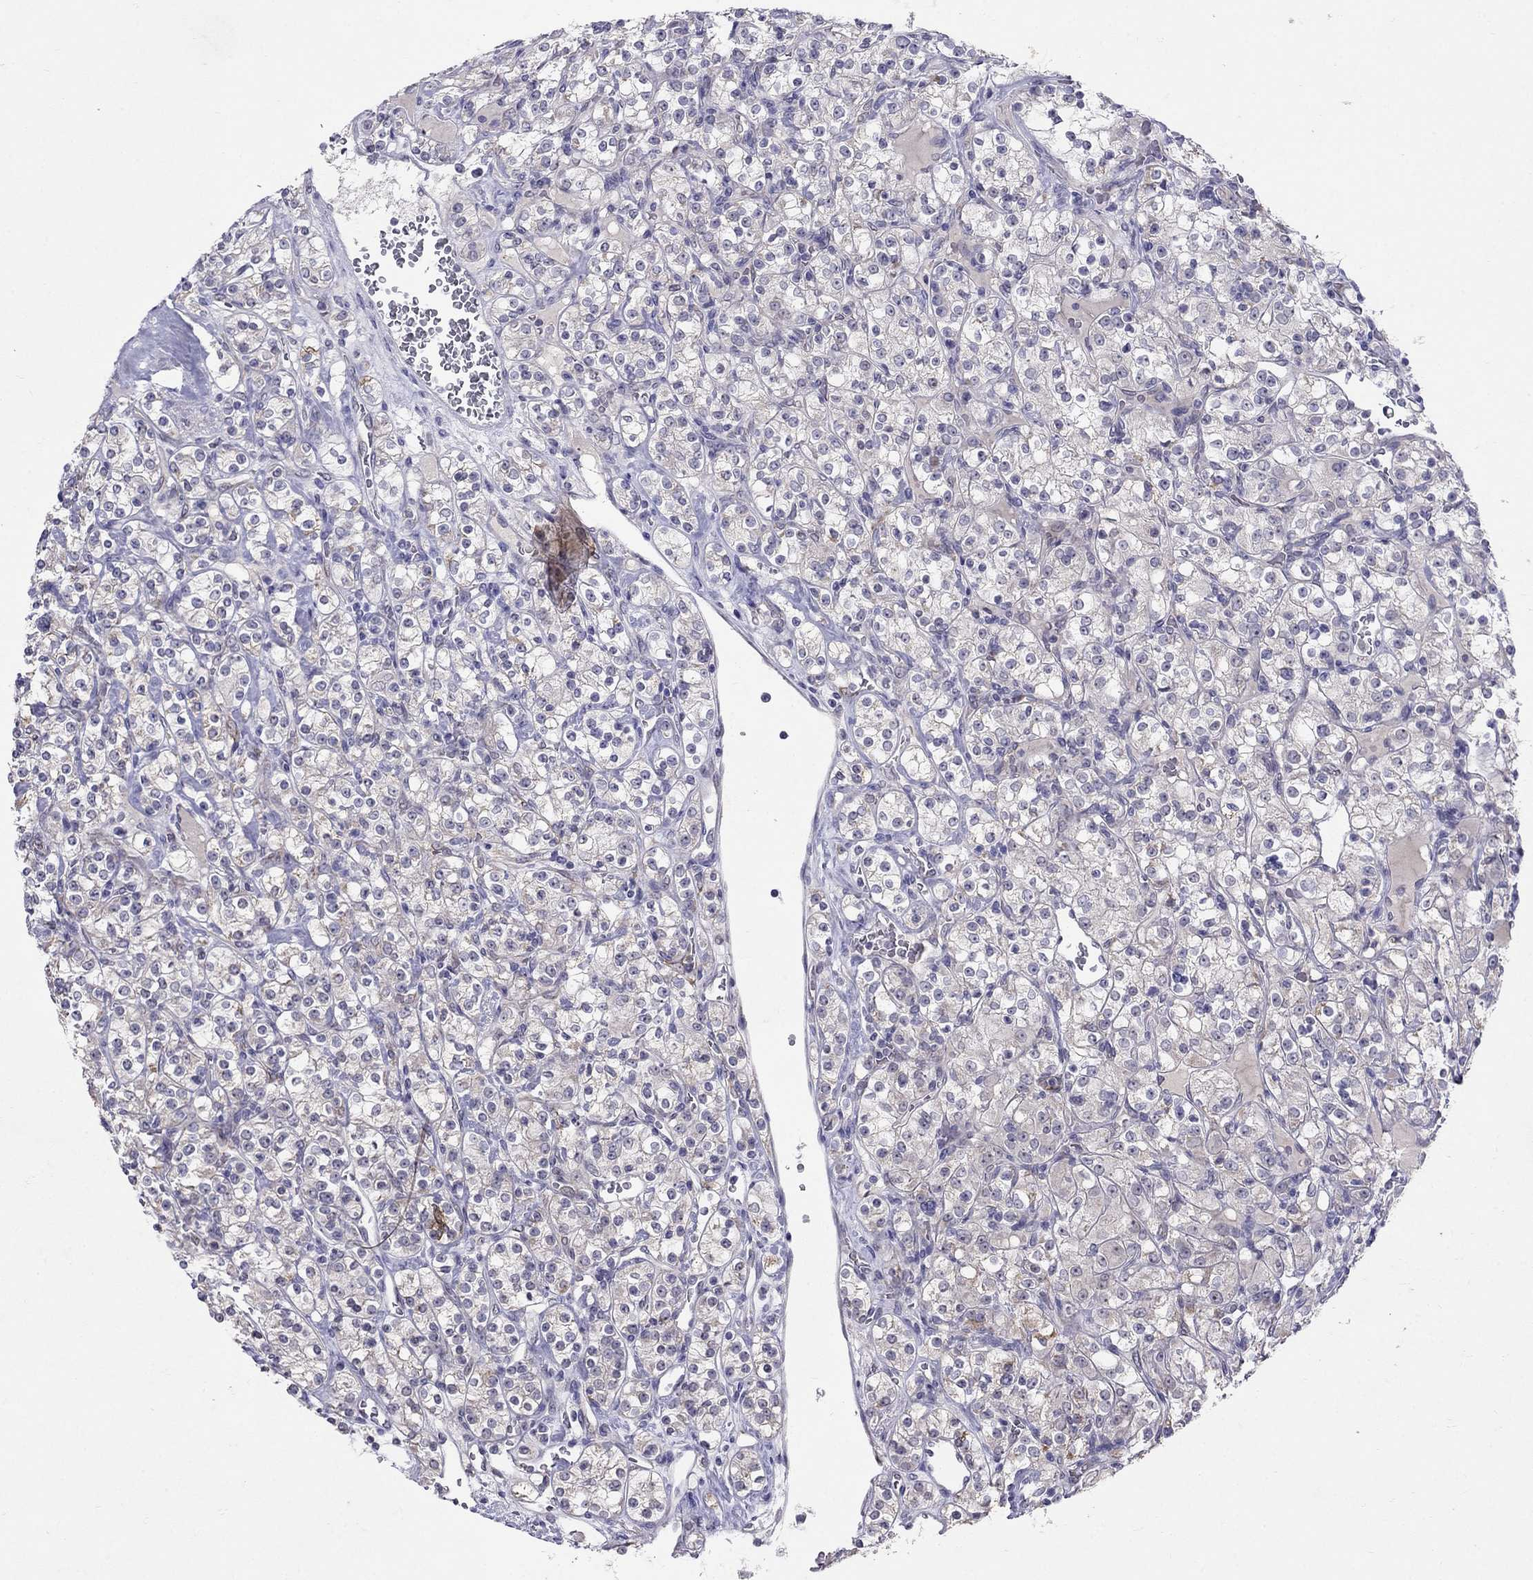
{"staining": {"intensity": "negative", "quantity": "none", "location": "none"}, "tissue": "renal cancer", "cell_type": "Tumor cells", "image_type": "cancer", "snomed": [{"axis": "morphology", "description": "Adenocarcinoma, NOS"}, {"axis": "topography", "description": "Kidney"}], "caption": "Protein analysis of renal cancer (adenocarcinoma) exhibits no significant staining in tumor cells.", "gene": "MYO3B", "patient": {"sex": "male", "age": 77}}